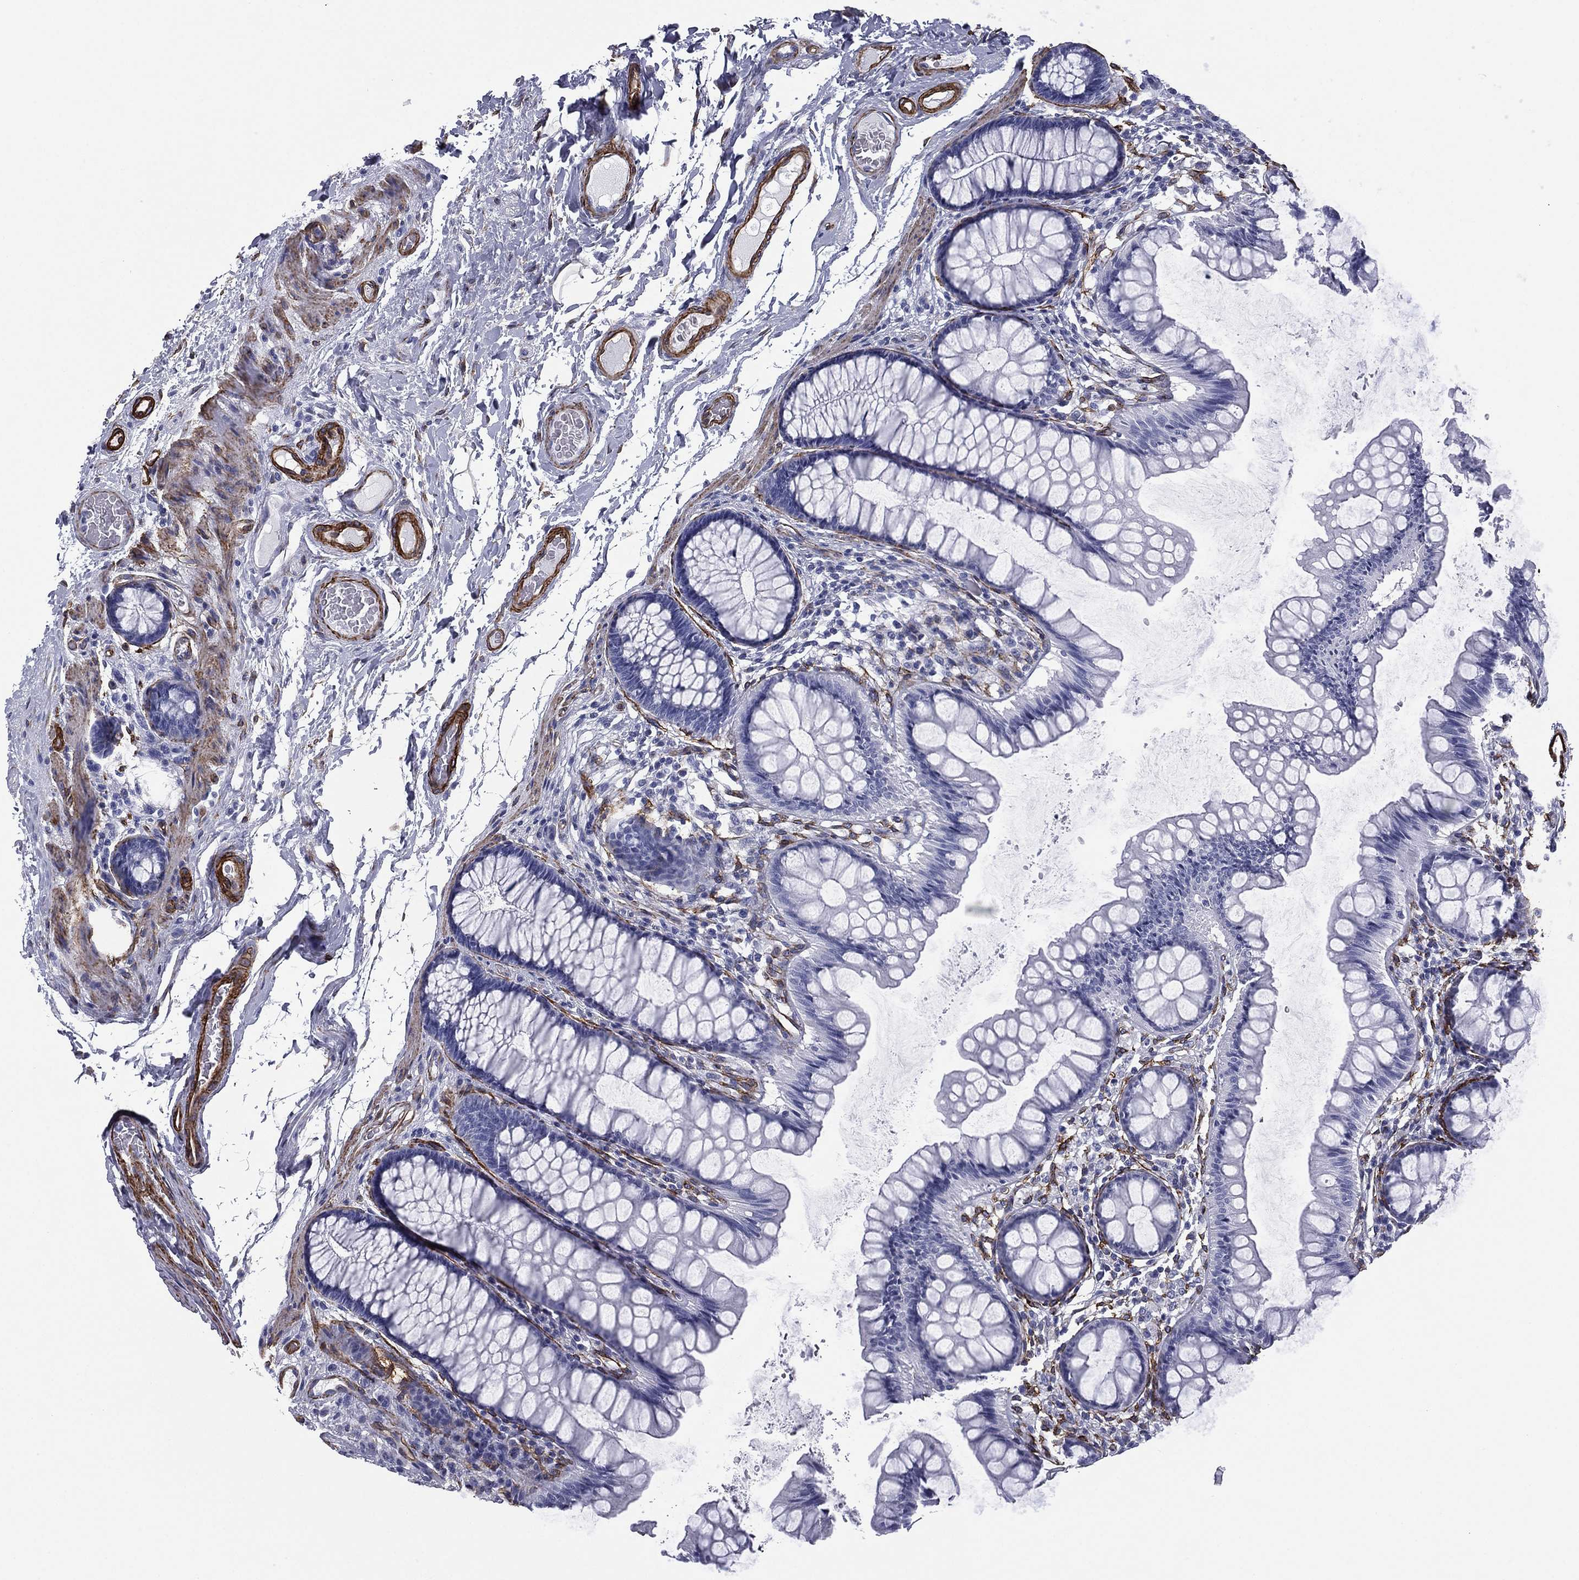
{"staining": {"intensity": "negative", "quantity": "none", "location": "none"}, "tissue": "colon", "cell_type": "Endothelial cells", "image_type": "normal", "snomed": [{"axis": "morphology", "description": "Normal tissue, NOS"}, {"axis": "topography", "description": "Colon"}], "caption": "The immunohistochemistry (IHC) image has no significant expression in endothelial cells of colon. (DAB IHC visualized using brightfield microscopy, high magnification).", "gene": "CAVIN3", "patient": {"sex": "female", "age": 65}}